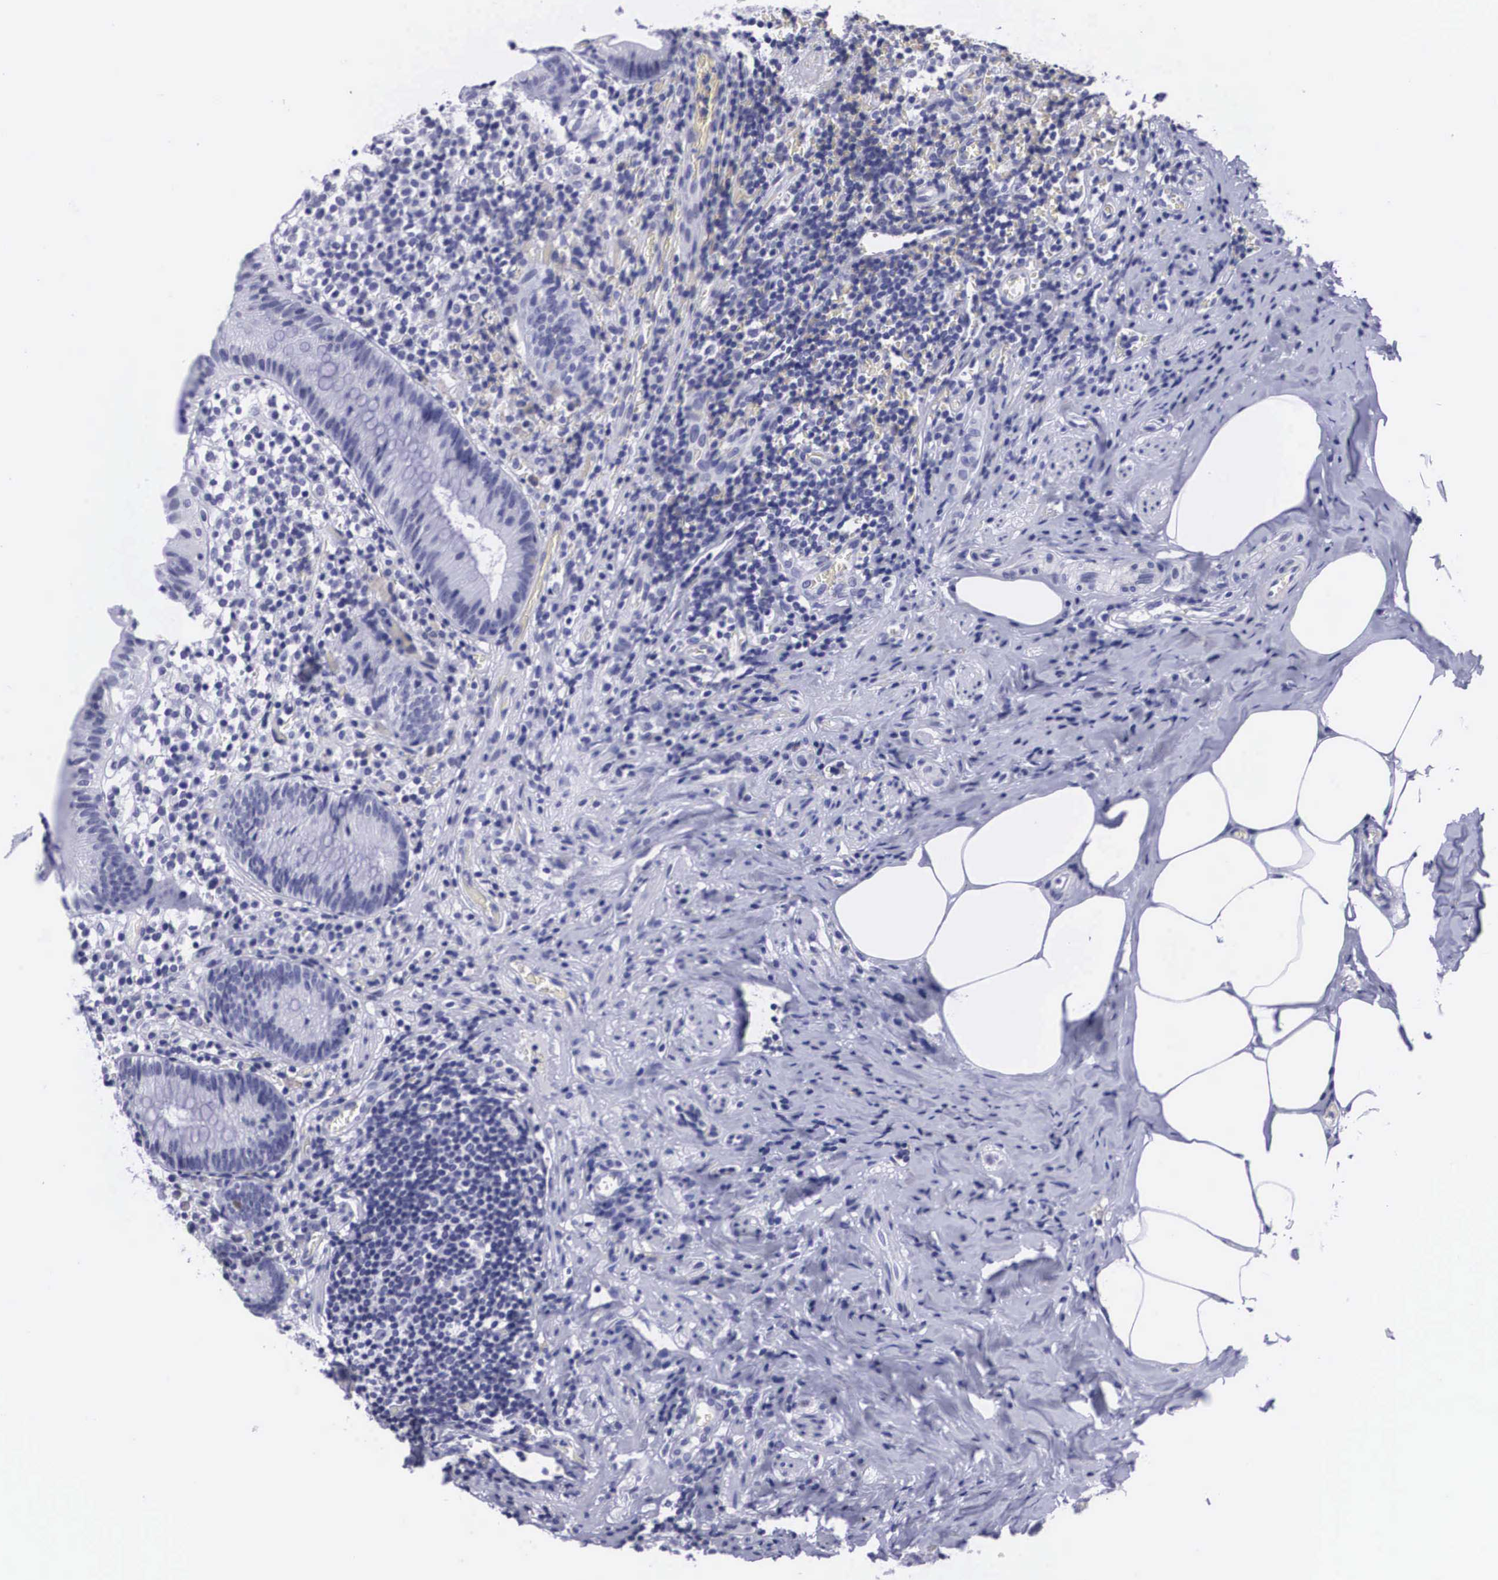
{"staining": {"intensity": "negative", "quantity": "none", "location": "none"}, "tissue": "appendix", "cell_type": "Glandular cells", "image_type": "normal", "snomed": [{"axis": "morphology", "description": "Normal tissue, NOS"}, {"axis": "topography", "description": "Appendix"}], "caption": "An immunohistochemistry (IHC) micrograph of unremarkable appendix is shown. There is no staining in glandular cells of appendix.", "gene": "C22orf31", "patient": {"sex": "male", "age": 25}}